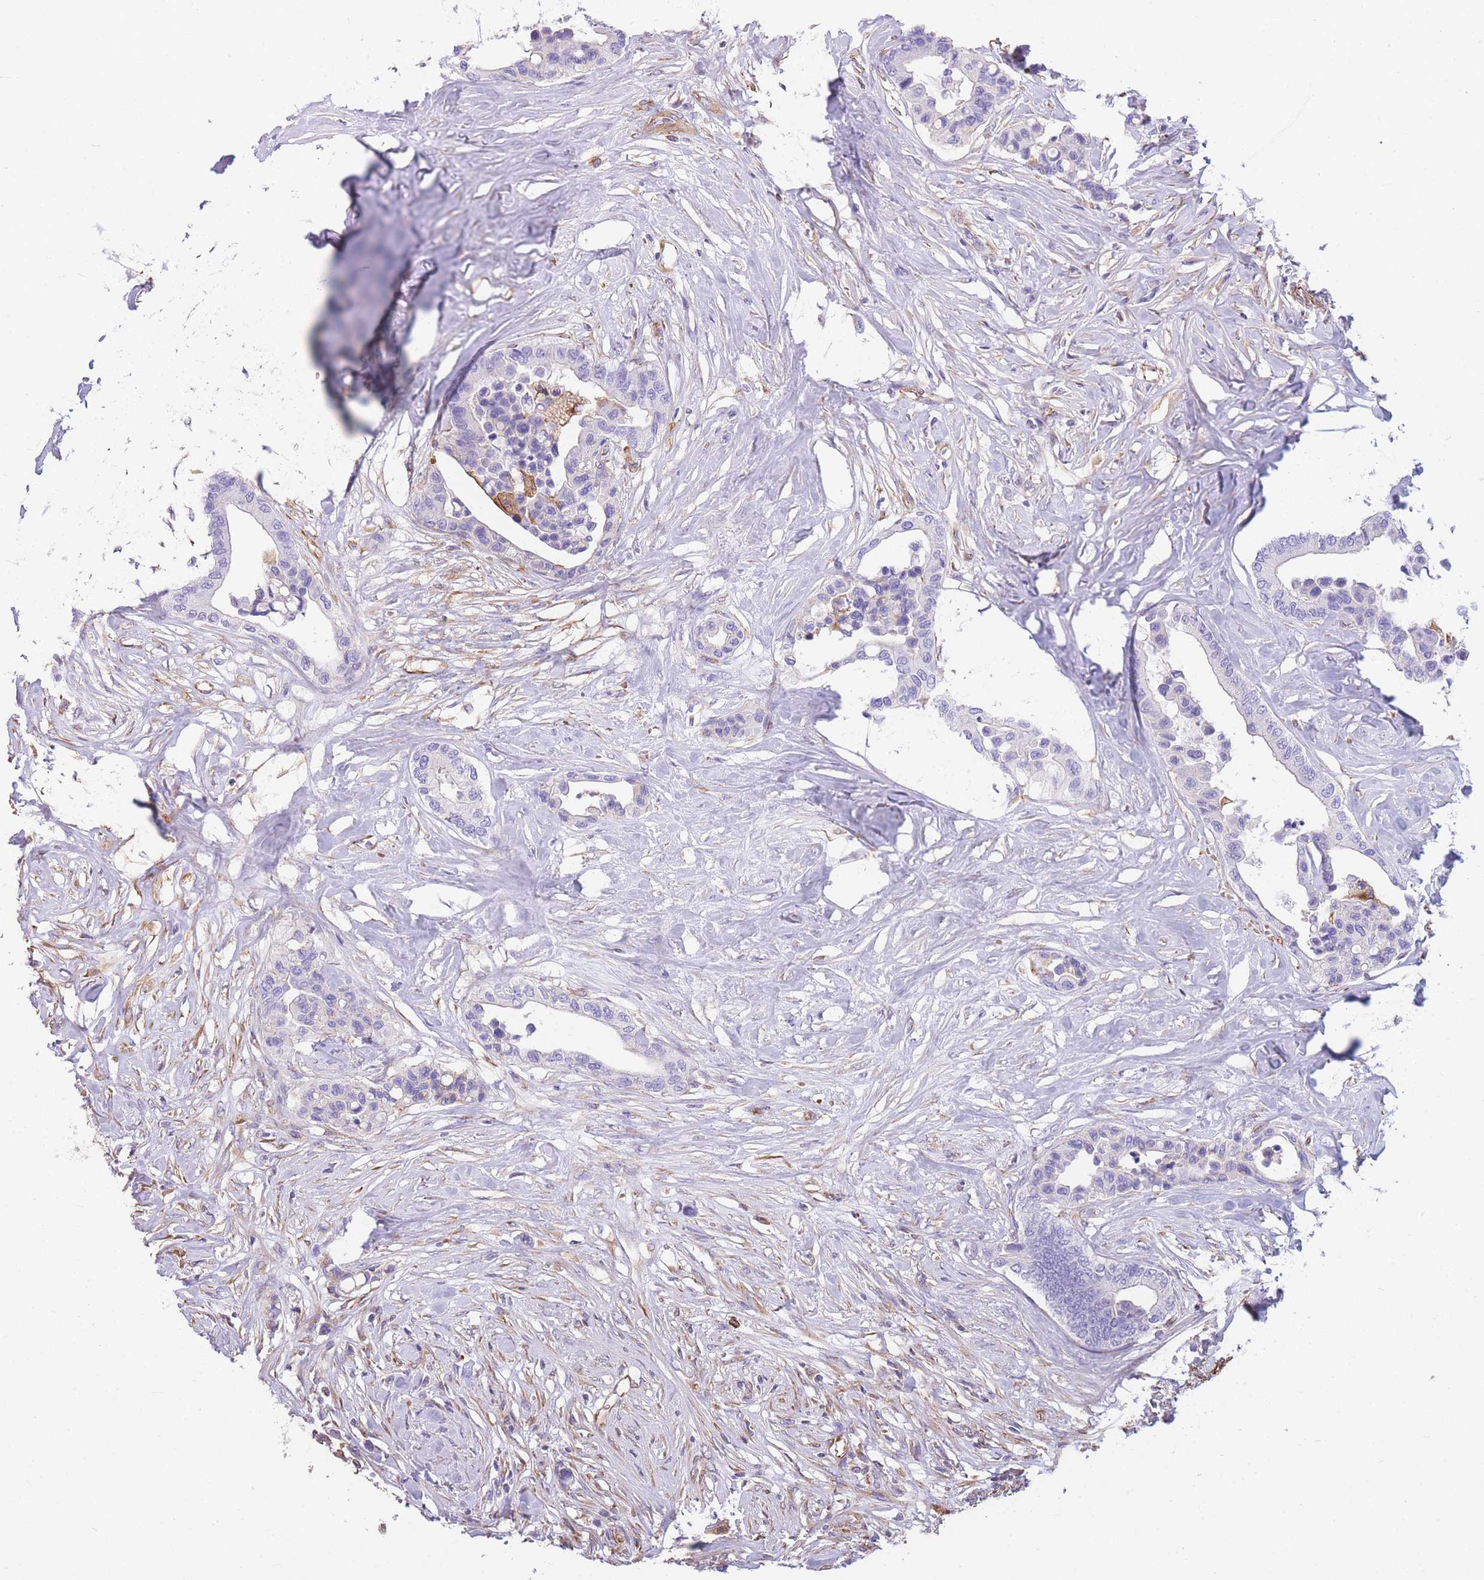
{"staining": {"intensity": "negative", "quantity": "none", "location": "none"}, "tissue": "colorectal cancer", "cell_type": "Tumor cells", "image_type": "cancer", "snomed": [{"axis": "morphology", "description": "Normal tissue, NOS"}, {"axis": "morphology", "description": "Adenocarcinoma, NOS"}, {"axis": "topography", "description": "Colon"}], "caption": "Adenocarcinoma (colorectal) was stained to show a protein in brown. There is no significant staining in tumor cells. (Stains: DAB immunohistochemistry with hematoxylin counter stain, Microscopy: brightfield microscopy at high magnification).", "gene": "ANKRD53", "patient": {"sex": "male", "age": 82}}